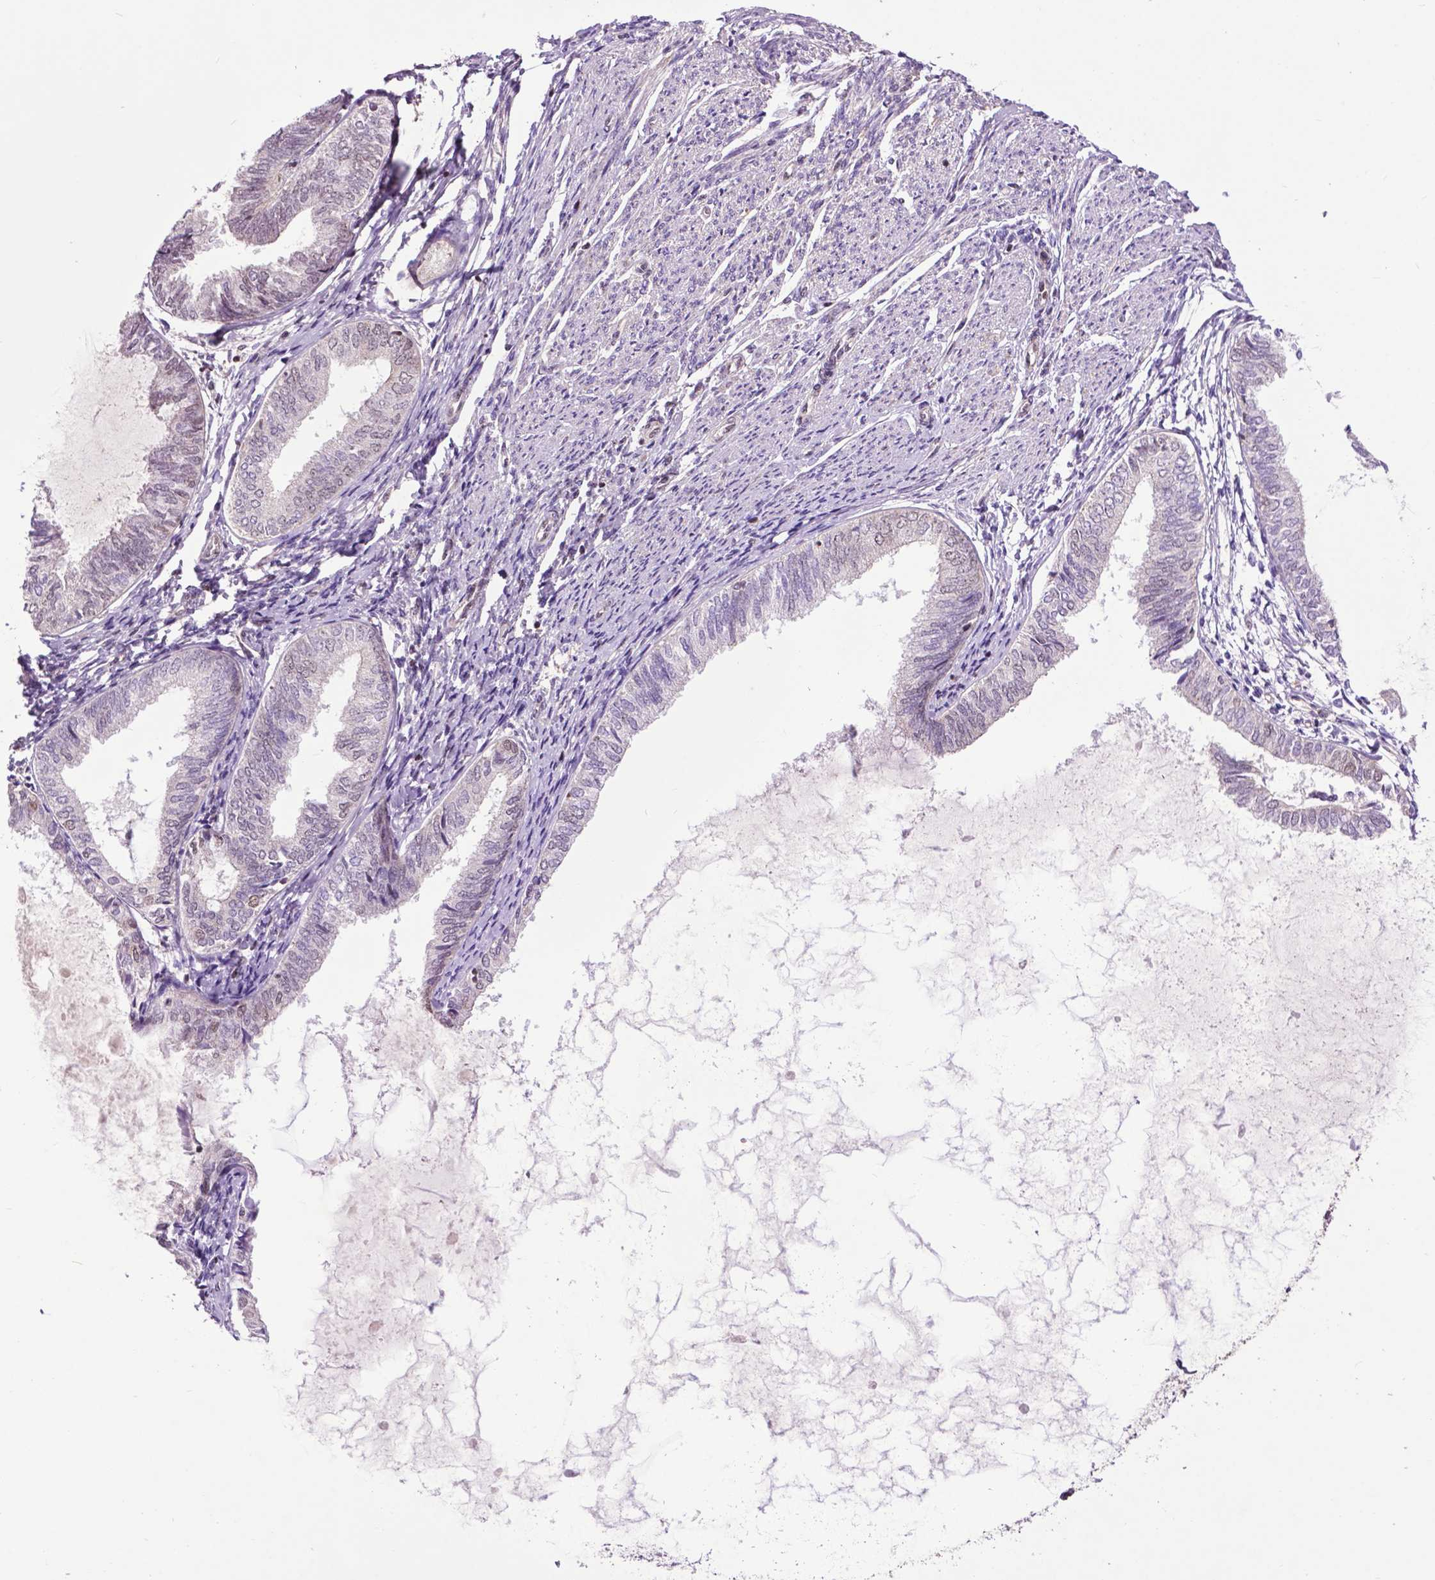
{"staining": {"intensity": "negative", "quantity": "none", "location": "none"}, "tissue": "endometrial cancer", "cell_type": "Tumor cells", "image_type": "cancer", "snomed": [{"axis": "morphology", "description": "Adenocarcinoma, NOS"}, {"axis": "topography", "description": "Endometrium"}], "caption": "High magnification brightfield microscopy of endometrial adenocarcinoma stained with DAB (3,3'-diaminobenzidine) (brown) and counterstained with hematoxylin (blue): tumor cells show no significant positivity.", "gene": "EAF1", "patient": {"sex": "female", "age": 68}}